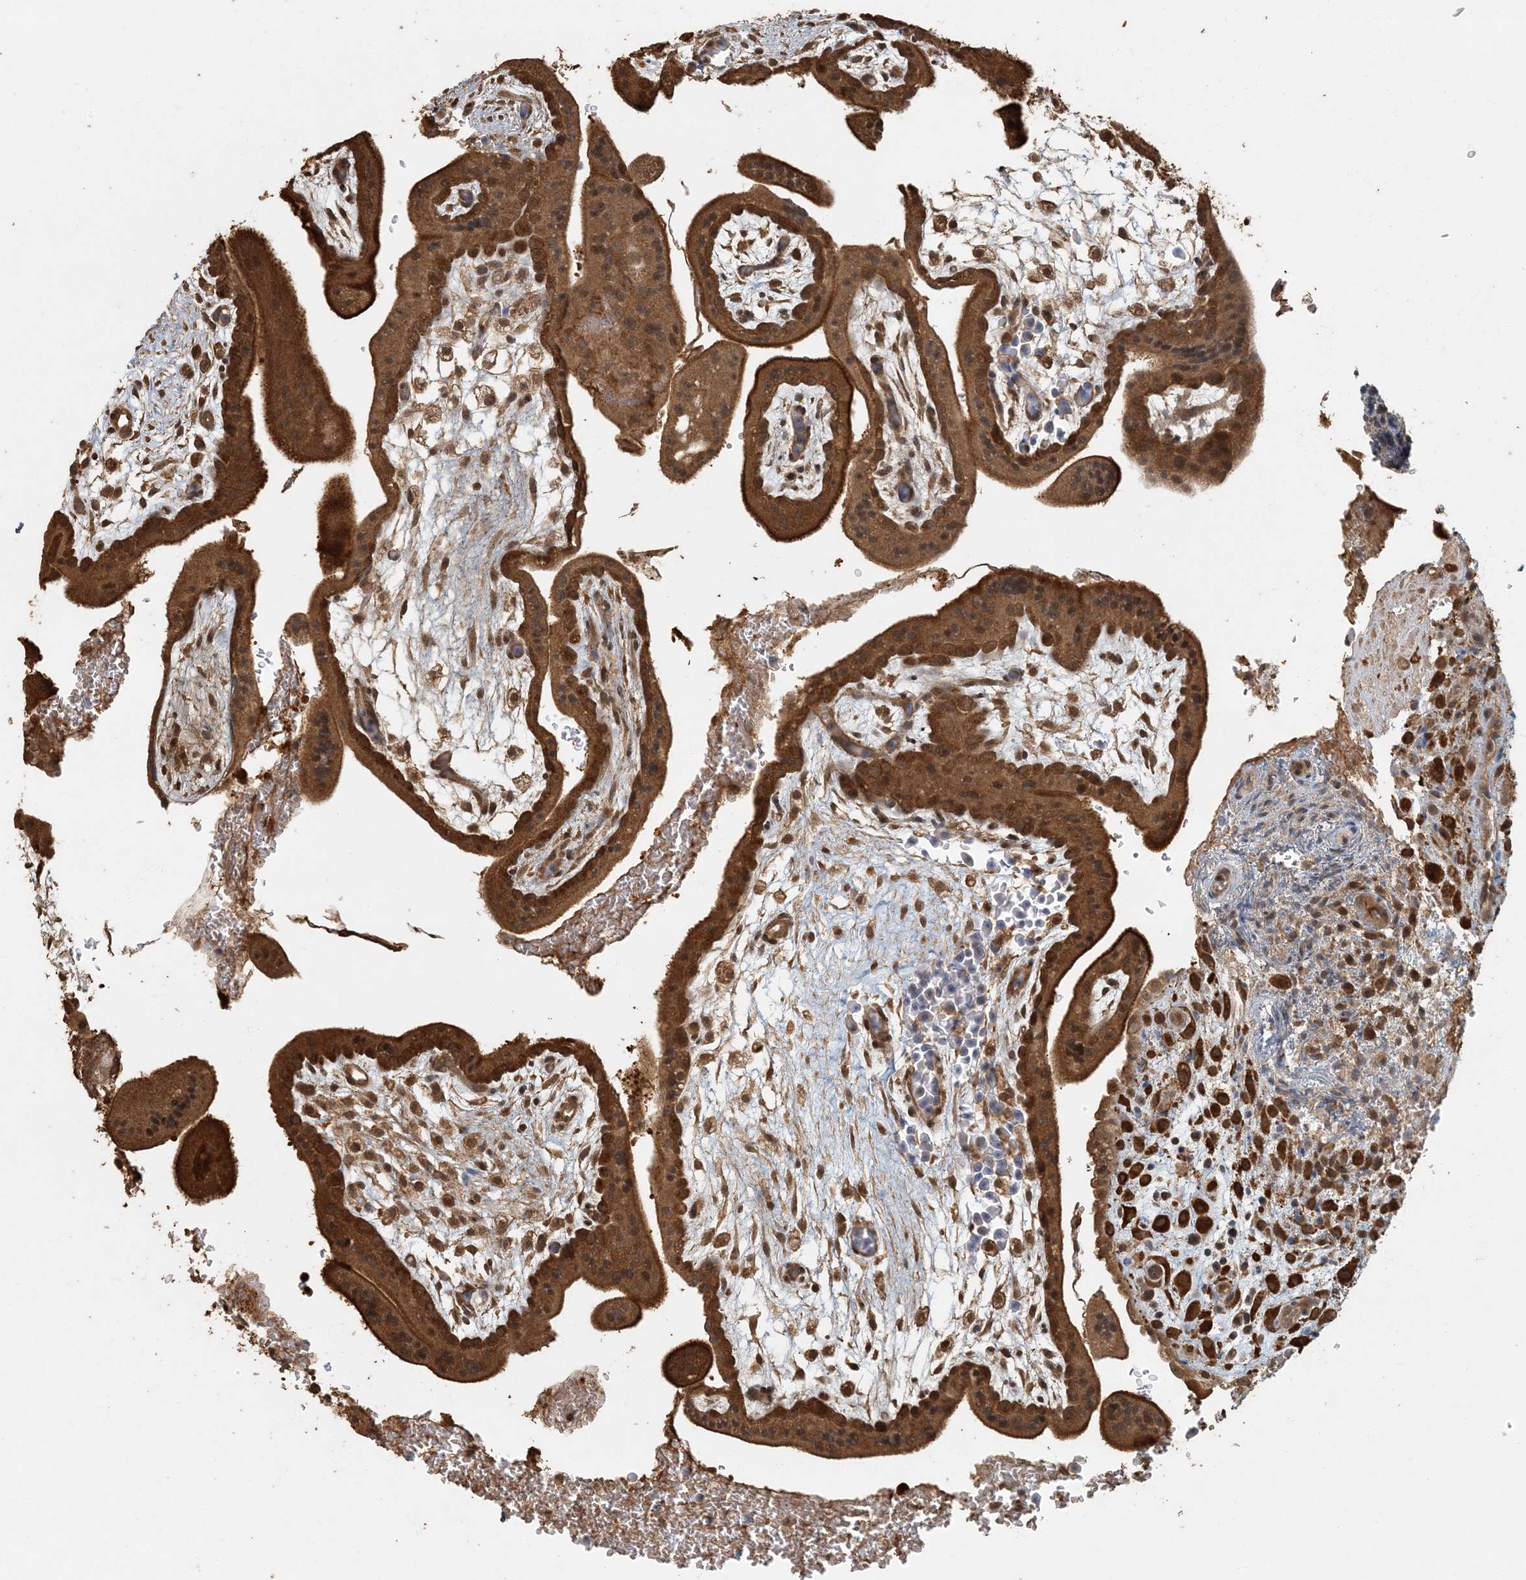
{"staining": {"intensity": "strong", "quantity": ">75%", "location": "cytoplasmic/membranous,nuclear"}, "tissue": "placenta", "cell_type": "Decidual cells", "image_type": "normal", "snomed": [{"axis": "morphology", "description": "Normal tissue, NOS"}, {"axis": "topography", "description": "Placenta"}], "caption": "High-power microscopy captured an immunohistochemistry micrograph of normal placenta, revealing strong cytoplasmic/membranous,nuclear staining in approximately >75% of decidual cells. Using DAB (brown) and hematoxylin (blue) stains, captured at high magnification using brightfield microscopy.", "gene": "AK9", "patient": {"sex": "female", "age": 35}}